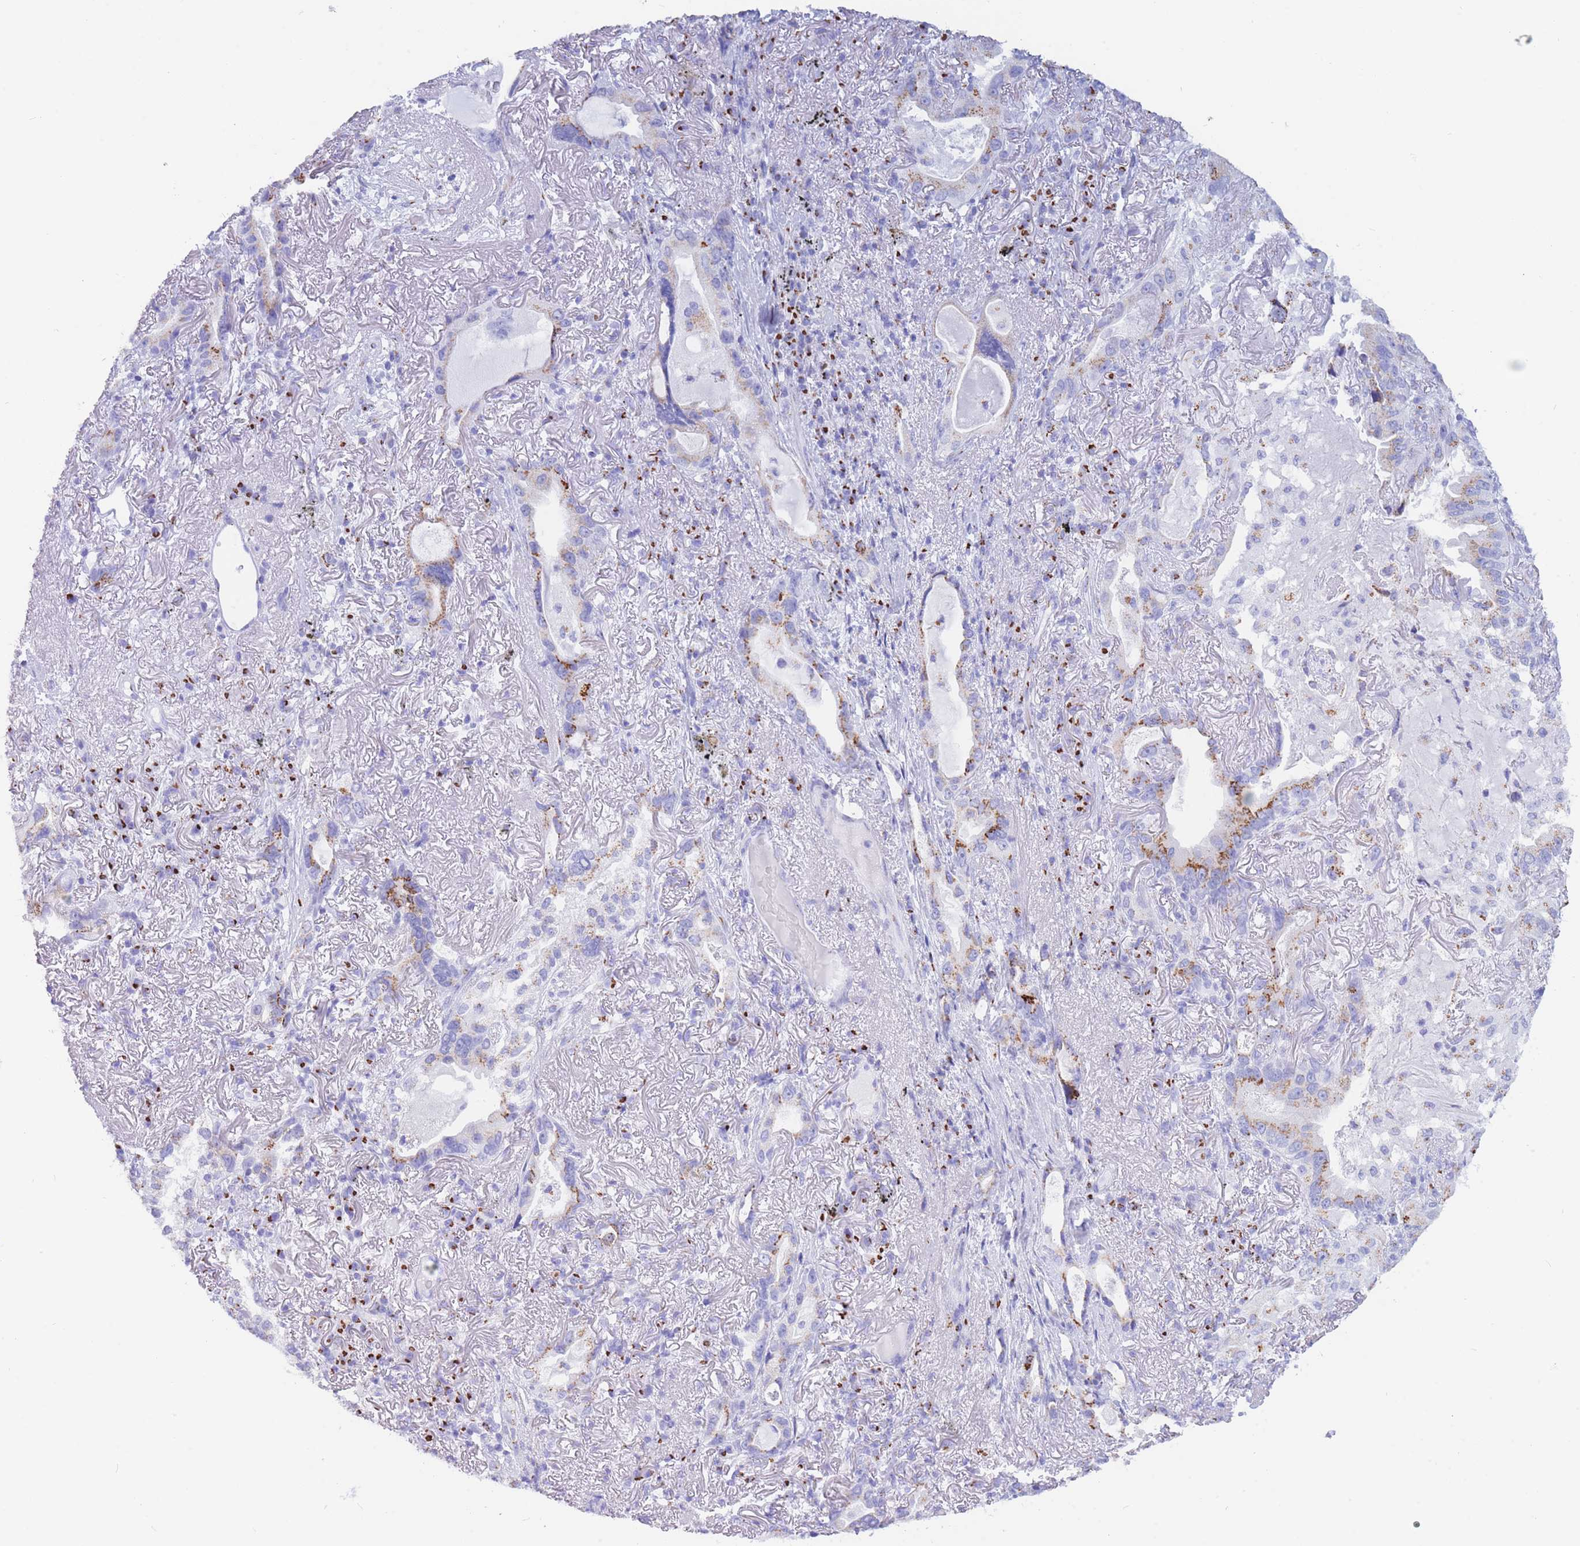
{"staining": {"intensity": "moderate", "quantity": "<25%", "location": "cytoplasmic/membranous"}, "tissue": "lung cancer", "cell_type": "Tumor cells", "image_type": "cancer", "snomed": [{"axis": "morphology", "description": "Adenocarcinoma, NOS"}, {"axis": "topography", "description": "Lung"}], "caption": "This image displays immunohistochemistry staining of lung adenocarcinoma, with low moderate cytoplasmic/membranous expression in approximately <25% of tumor cells.", "gene": "FAM3C", "patient": {"sex": "female", "age": 69}}